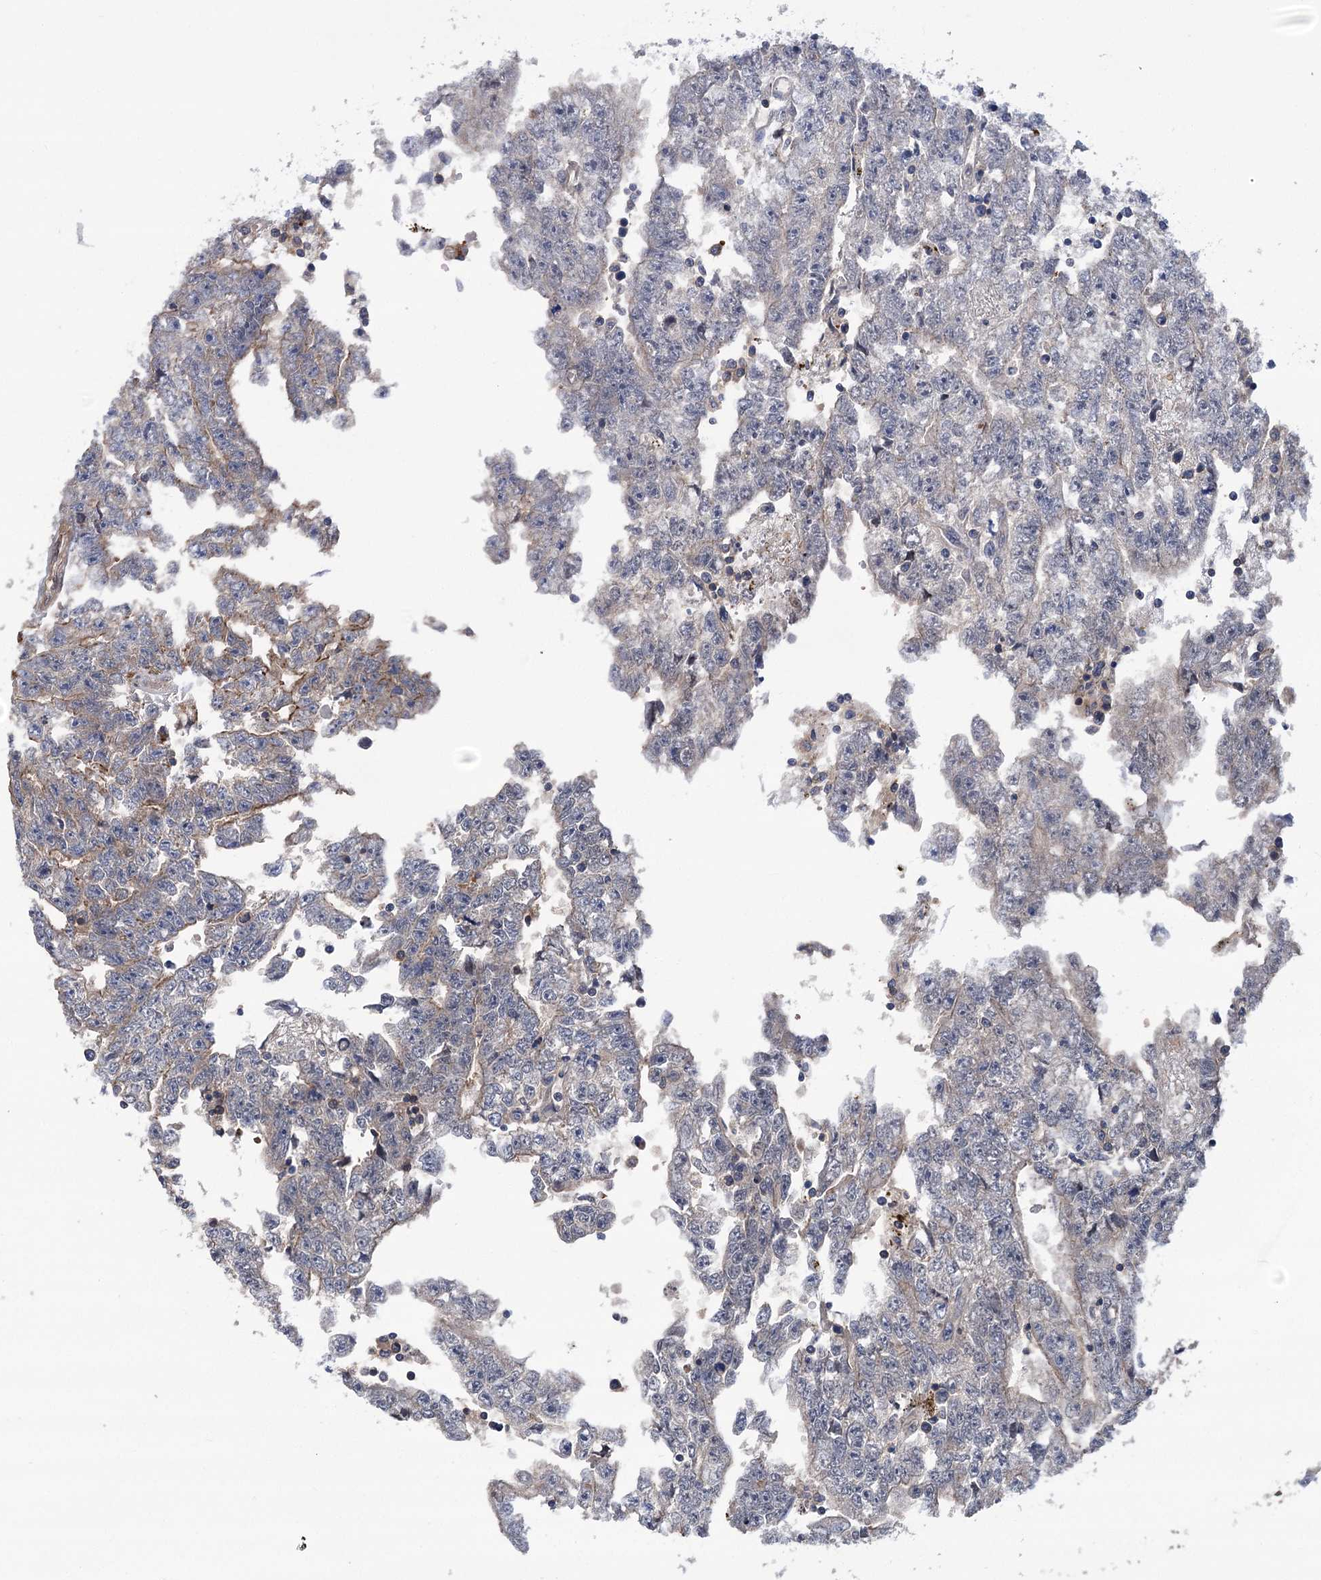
{"staining": {"intensity": "negative", "quantity": "none", "location": "none"}, "tissue": "testis cancer", "cell_type": "Tumor cells", "image_type": "cancer", "snomed": [{"axis": "morphology", "description": "Carcinoma, Embryonal, NOS"}, {"axis": "topography", "description": "Testis"}], "caption": "Immunohistochemistry (IHC) image of testis cancer stained for a protein (brown), which reveals no staining in tumor cells. The staining is performed using DAB (3,3'-diaminobenzidine) brown chromogen with nuclei counter-stained in using hematoxylin.", "gene": "DPP3", "patient": {"sex": "male", "age": 25}}